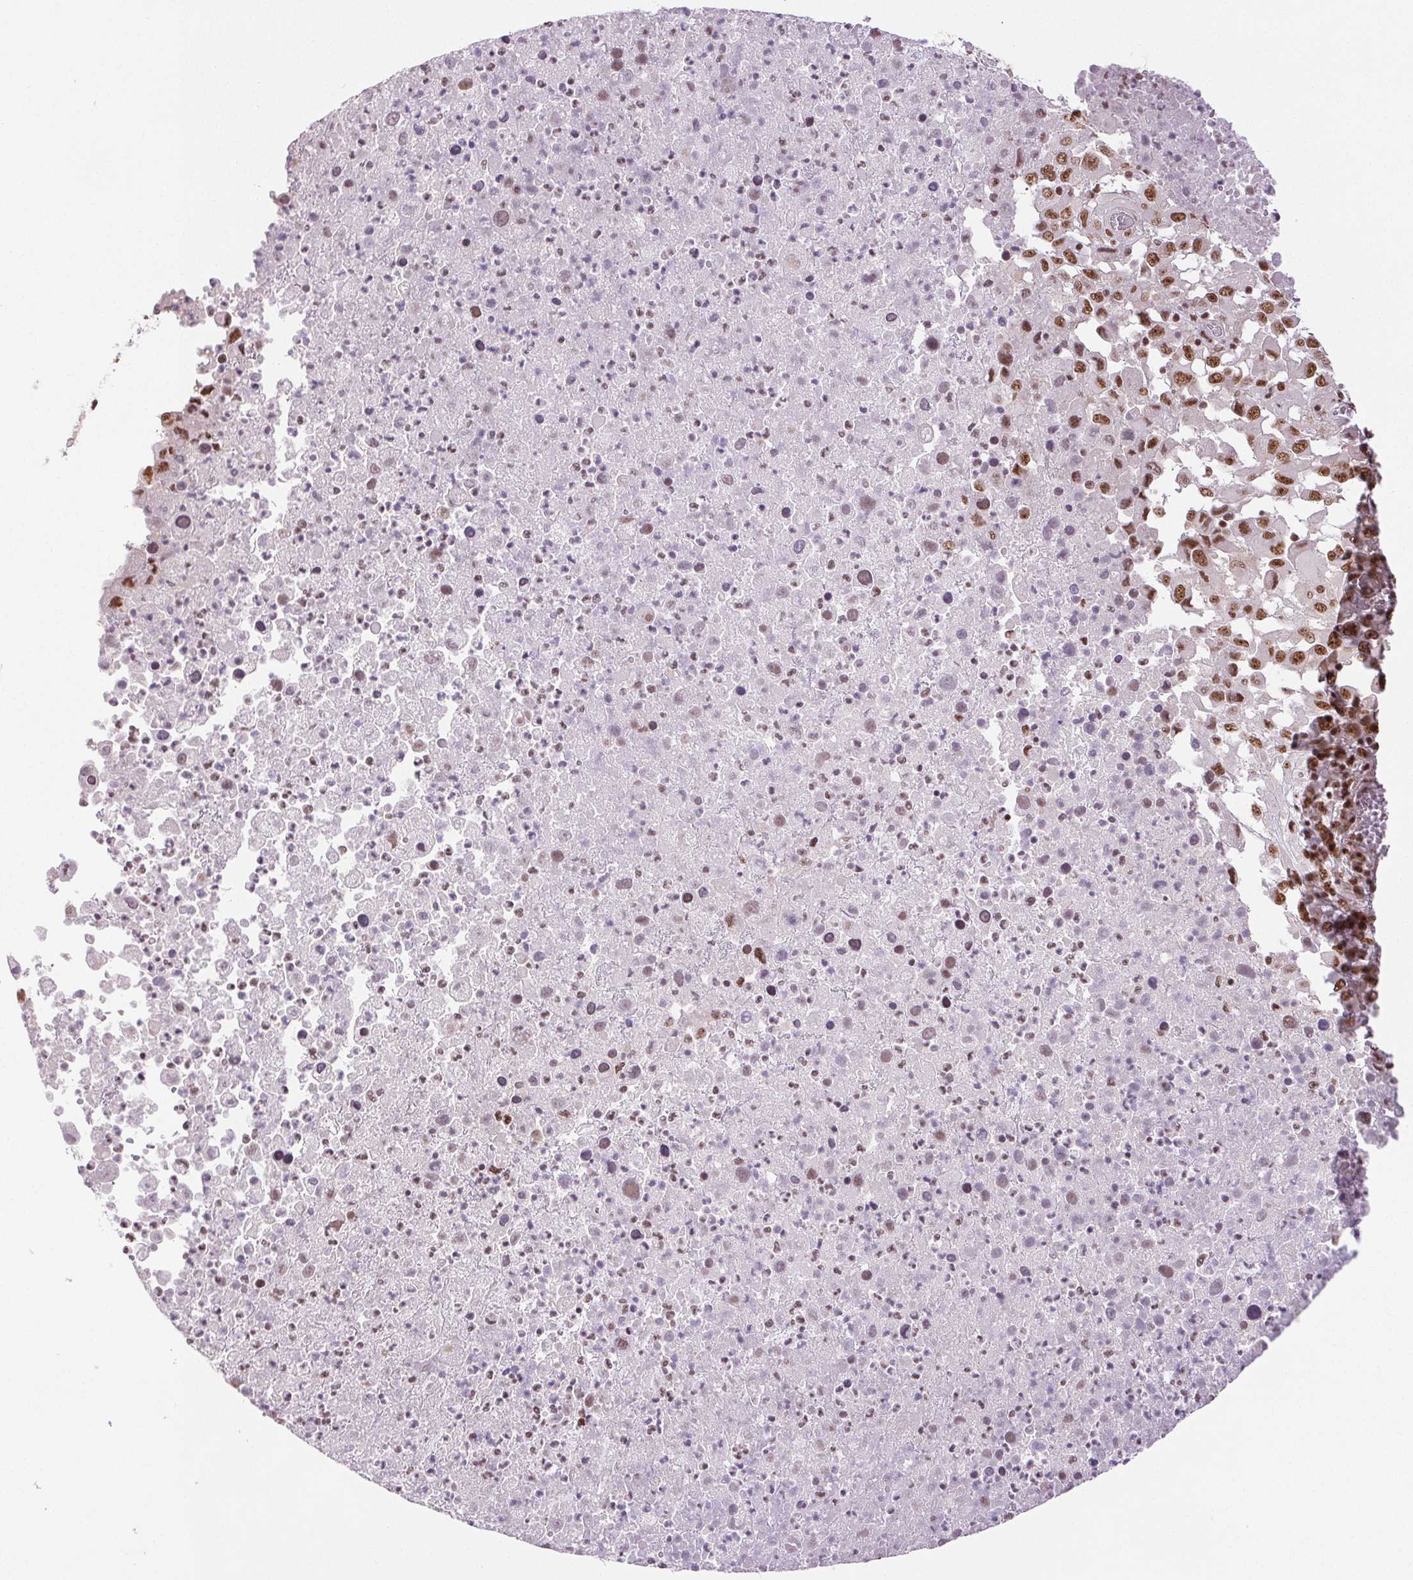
{"staining": {"intensity": "moderate", "quantity": ">75%", "location": "nuclear"}, "tissue": "melanoma", "cell_type": "Tumor cells", "image_type": "cancer", "snomed": [{"axis": "morphology", "description": "Malignant melanoma, Metastatic site"}, {"axis": "topography", "description": "Soft tissue"}], "caption": "A micrograph showing moderate nuclear positivity in approximately >75% of tumor cells in melanoma, as visualized by brown immunohistochemical staining.", "gene": "IK", "patient": {"sex": "male", "age": 50}}